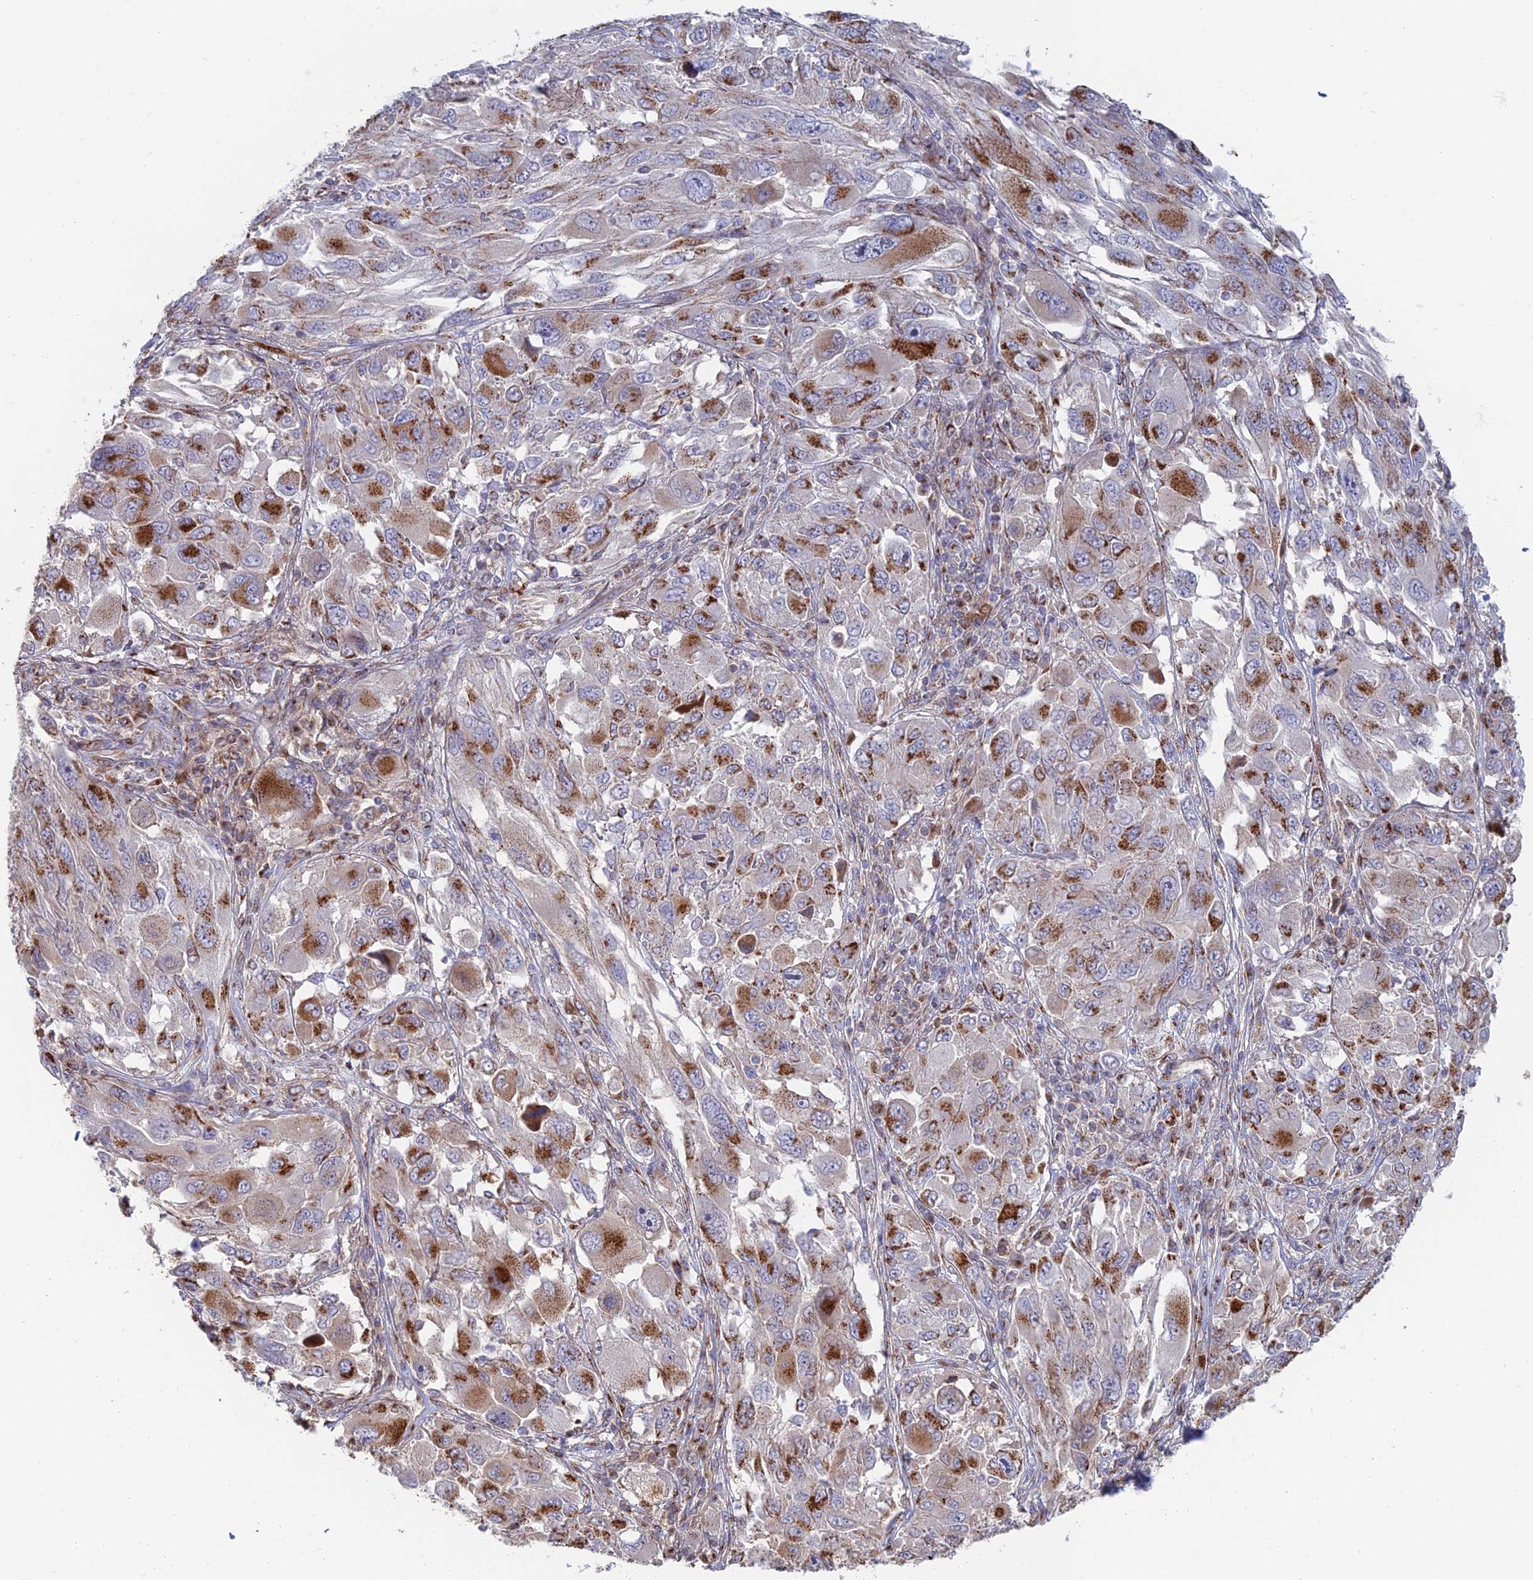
{"staining": {"intensity": "strong", "quantity": "25%-75%", "location": "cytoplasmic/membranous"}, "tissue": "melanoma", "cell_type": "Tumor cells", "image_type": "cancer", "snomed": [{"axis": "morphology", "description": "Malignant melanoma, NOS"}, {"axis": "topography", "description": "Skin"}], "caption": "IHC of human malignant melanoma reveals high levels of strong cytoplasmic/membranous expression in approximately 25%-75% of tumor cells.", "gene": "HS2ST1", "patient": {"sex": "female", "age": 91}}